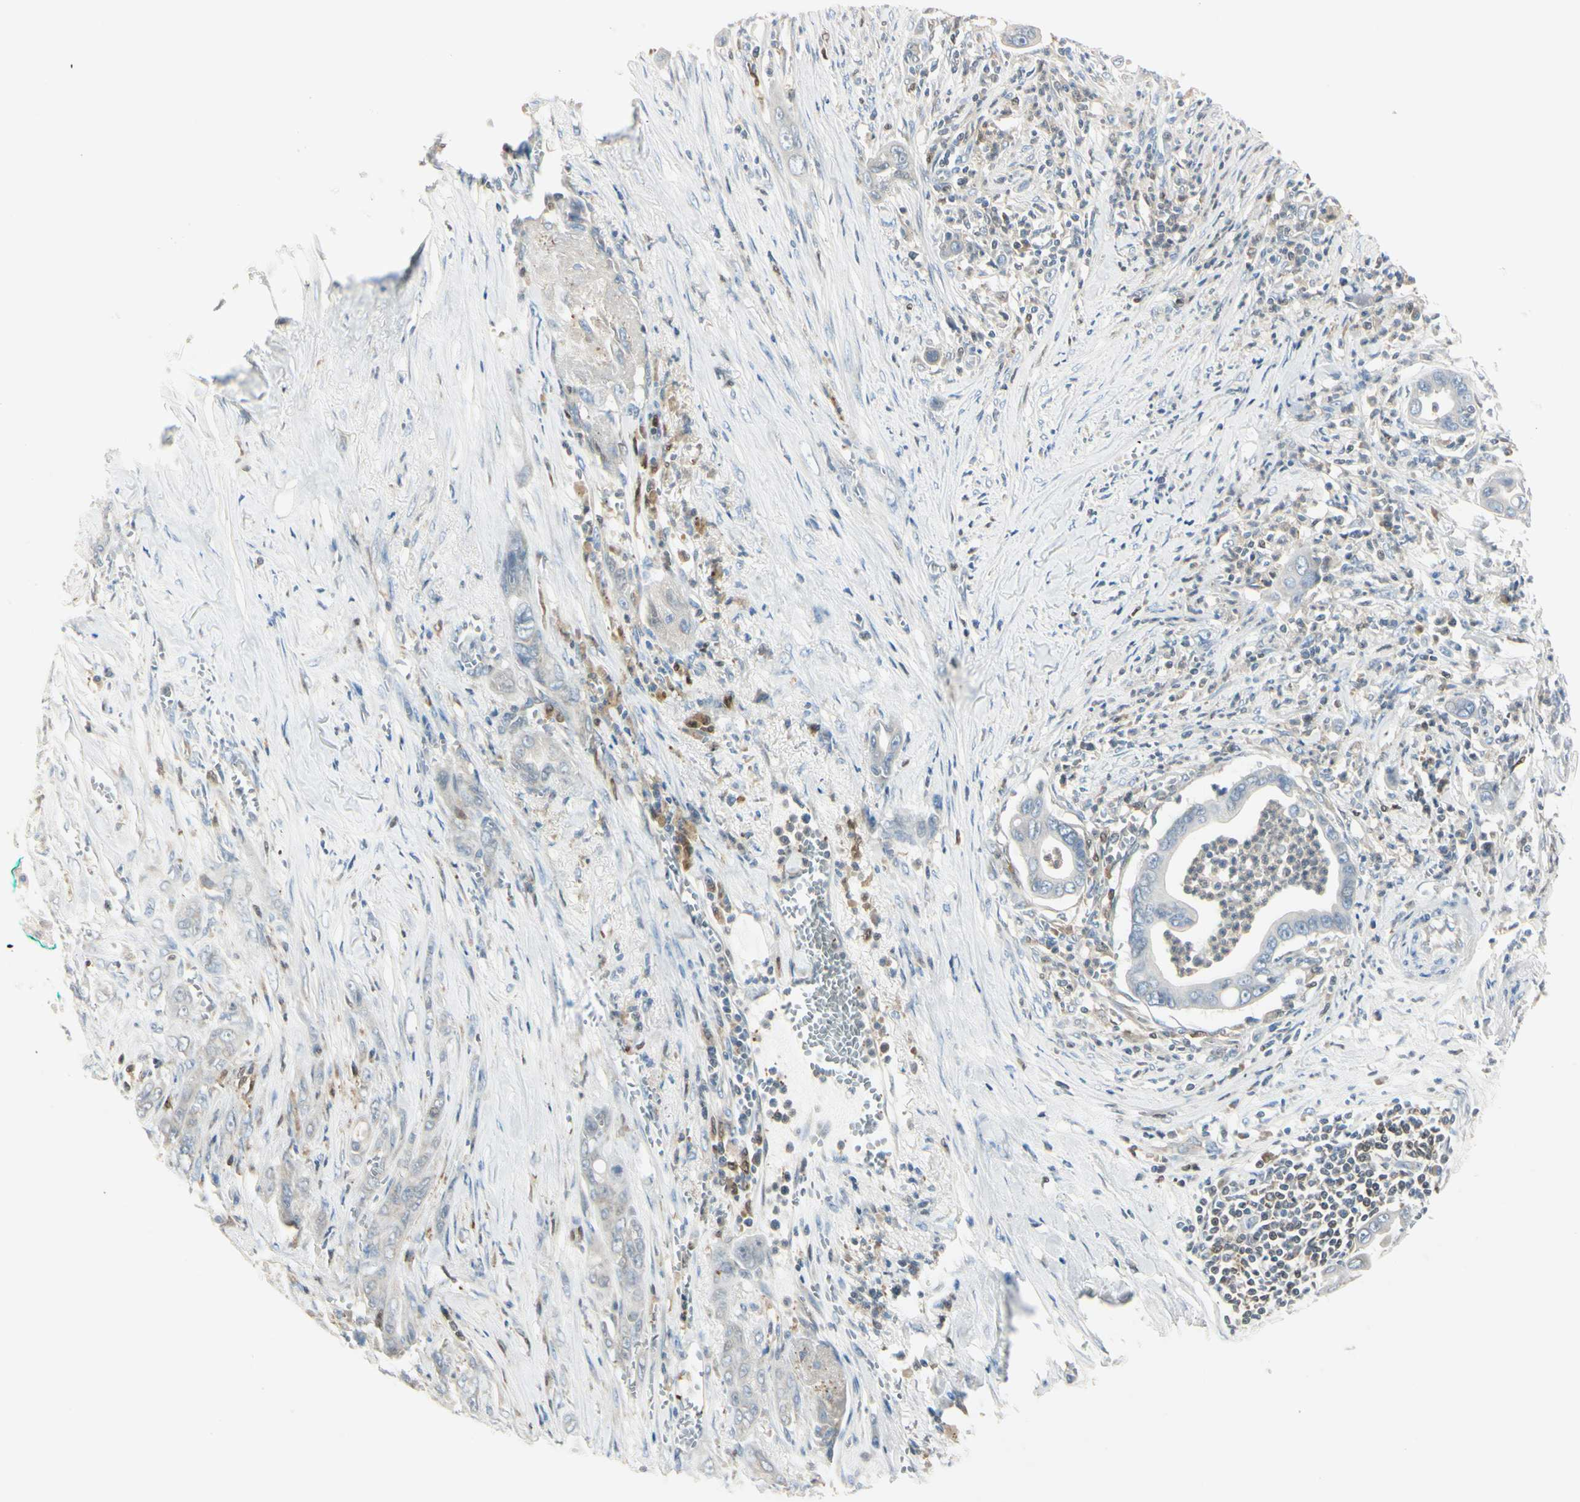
{"staining": {"intensity": "weak", "quantity": "<25%", "location": "cytoplasmic/membranous"}, "tissue": "pancreatic cancer", "cell_type": "Tumor cells", "image_type": "cancer", "snomed": [{"axis": "morphology", "description": "Adenocarcinoma, NOS"}, {"axis": "topography", "description": "Pancreas"}], "caption": "DAB immunohistochemical staining of adenocarcinoma (pancreatic) reveals no significant expression in tumor cells. (DAB (3,3'-diaminobenzidine) immunohistochemistry (IHC) with hematoxylin counter stain).", "gene": "CYRIB", "patient": {"sex": "male", "age": 59}}